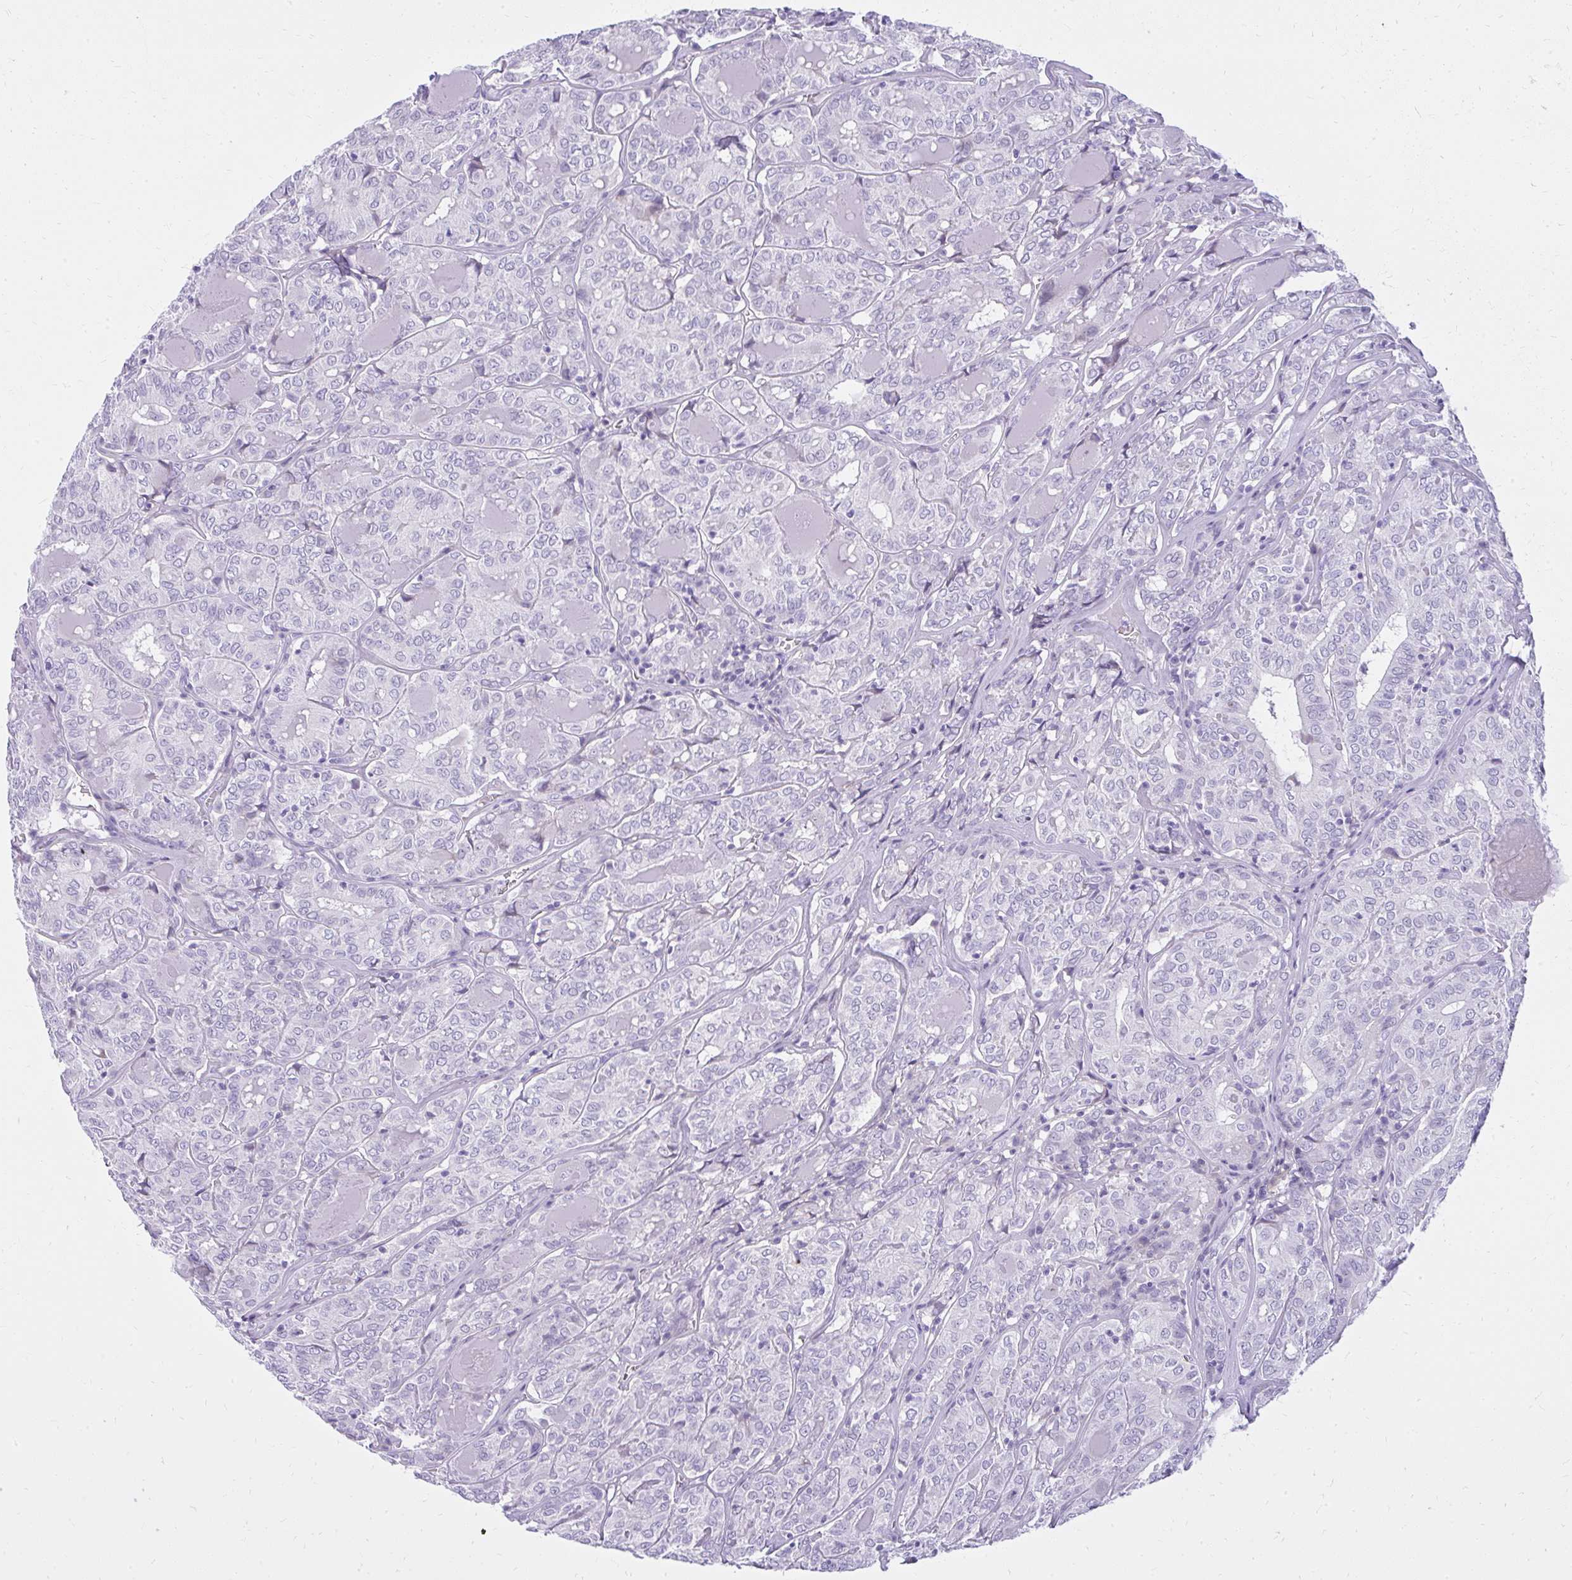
{"staining": {"intensity": "negative", "quantity": "none", "location": "none"}, "tissue": "thyroid cancer", "cell_type": "Tumor cells", "image_type": "cancer", "snomed": [{"axis": "morphology", "description": "Papillary adenocarcinoma, NOS"}, {"axis": "topography", "description": "Thyroid gland"}], "caption": "Photomicrograph shows no protein expression in tumor cells of thyroid papillary adenocarcinoma tissue.", "gene": "PRAP1", "patient": {"sex": "female", "age": 72}}